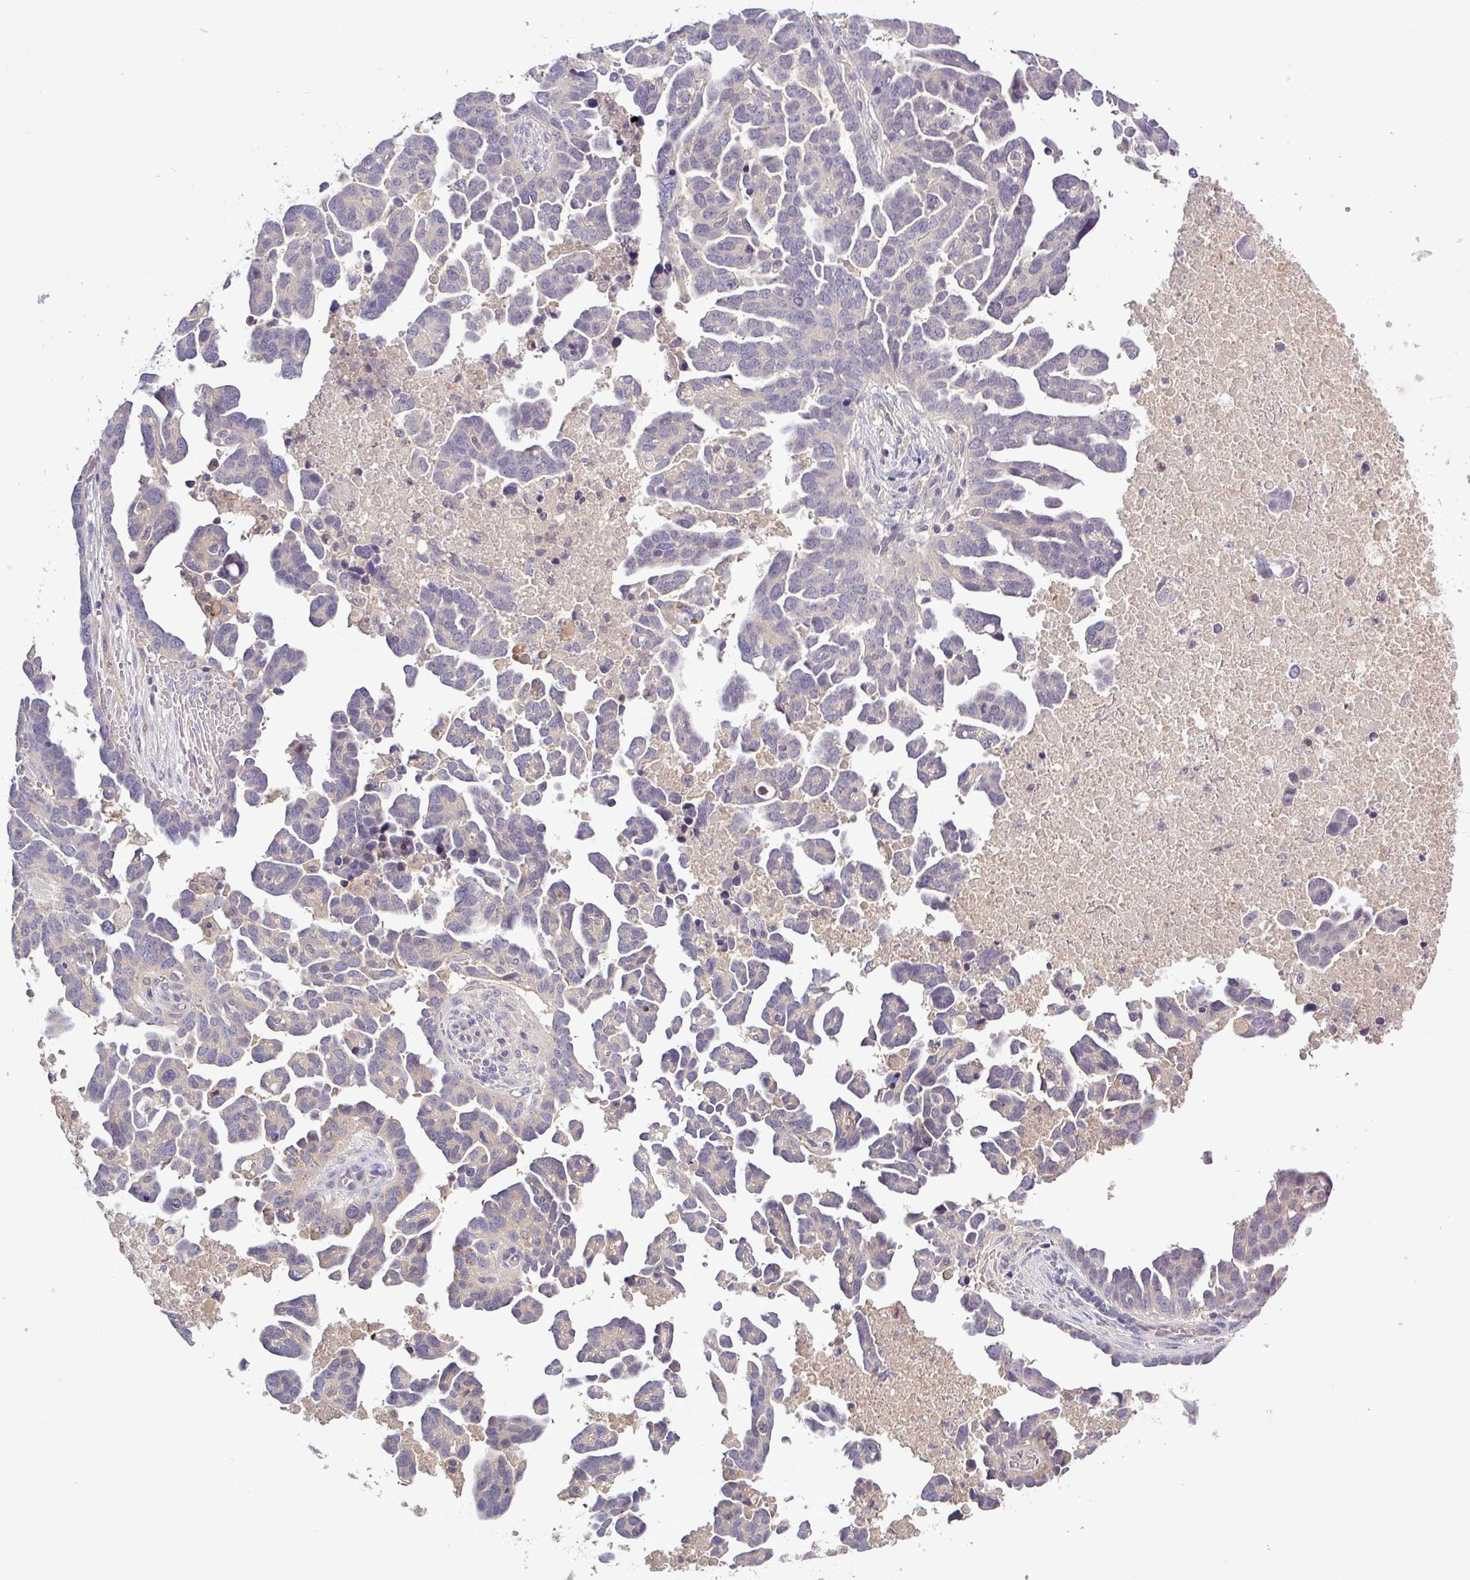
{"staining": {"intensity": "negative", "quantity": "none", "location": "none"}, "tissue": "ovarian cancer", "cell_type": "Tumor cells", "image_type": "cancer", "snomed": [{"axis": "morphology", "description": "Cystadenocarcinoma, serous, NOS"}, {"axis": "topography", "description": "Ovary"}], "caption": "Protein analysis of serous cystadenocarcinoma (ovarian) displays no significant positivity in tumor cells.", "gene": "TMEM62", "patient": {"sex": "female", "age": 54}}